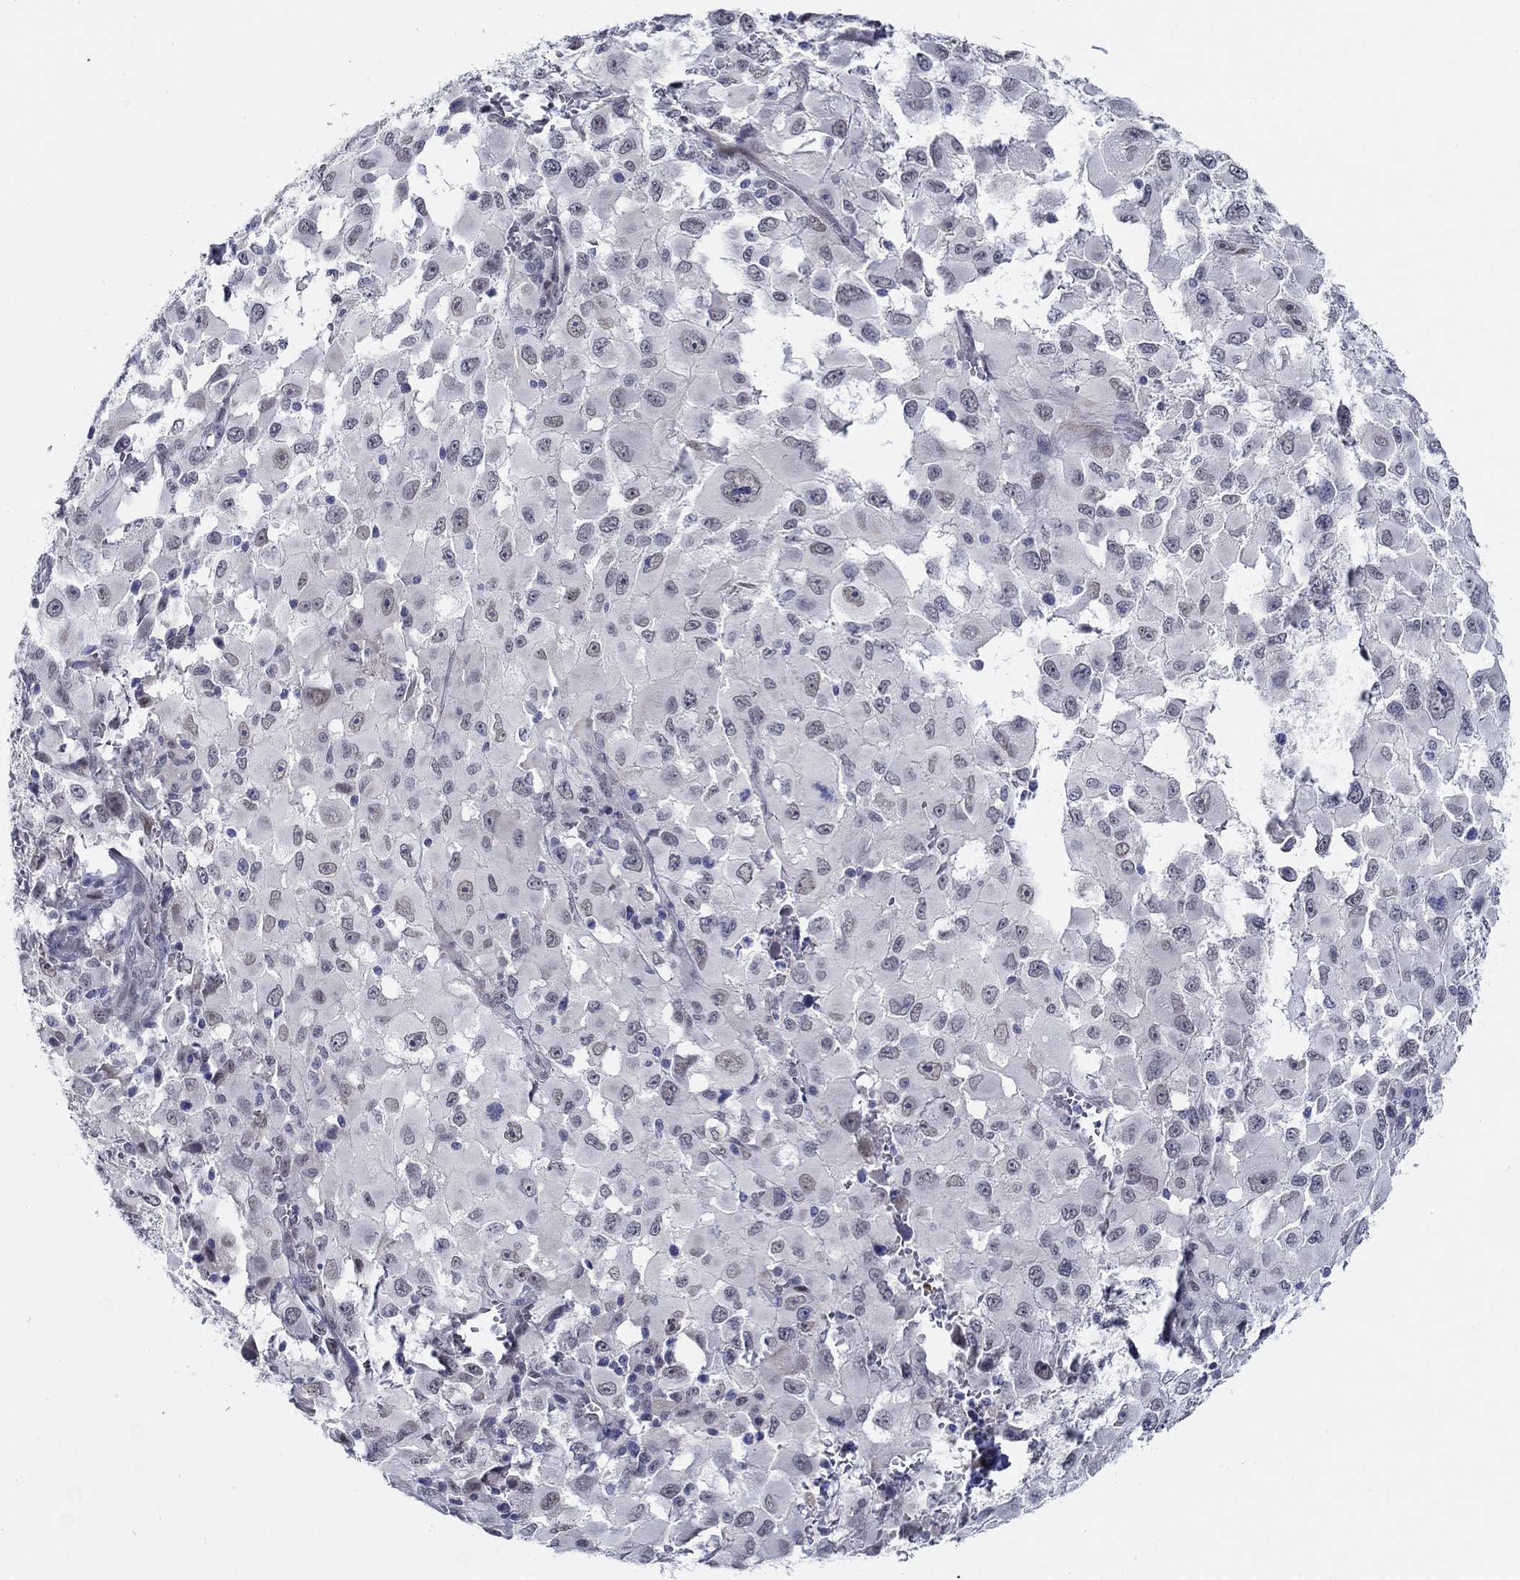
{"staining": {"intensity": "negative", "quantity": "none", "location": "none"}, "tissue": "melanoma", "cell_type": "Tumor cells", "image_type": "cancer", "snomed": [{"axis": "morphology", "description": "Malignant melanoma, Metastatic site"}, {"axis": "topography", "description": "Lymph node"}], "caption": "Tumor cells show no significant protein expression in malignant melanoma (metastatic site).", "gene": "SLC34A1", "patient": {"sex": "male", "age": 50}}